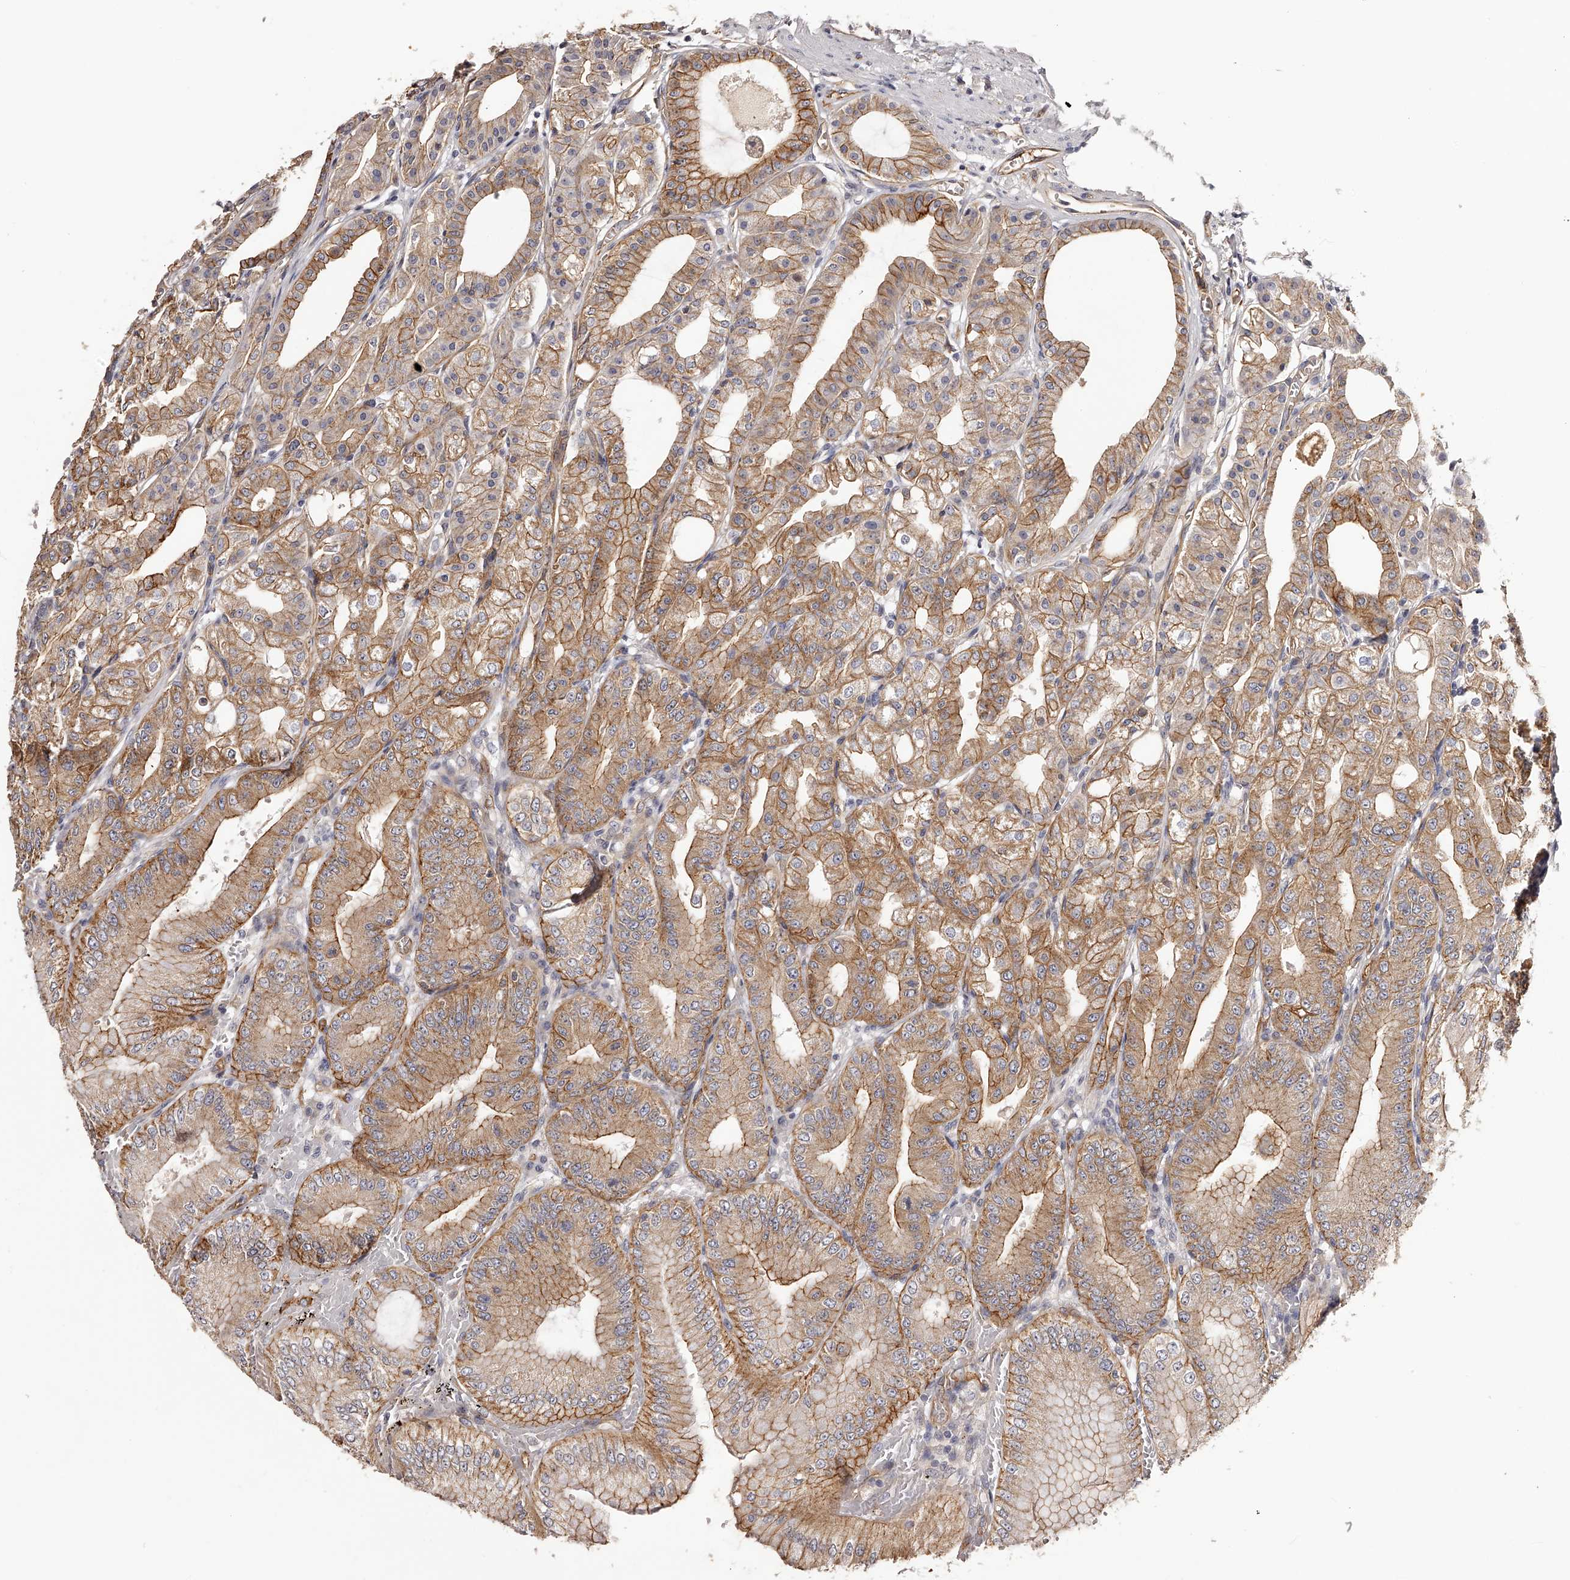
{"staining": {"intensity": "moderate", "quantity": ">75%", "location": "cytoplasmic/membranous"}, "tissue": "stomach", "cell_type": "Glandular cells", "image_type": "normal", "snomed": [{"axis": "morphology", "description": "Normal tissue, NOS"}, {"axis": "topography", "description": "Stomach, lower"}], "caption": "Protein expression analysis of benign human stomach reveals moderate cytoplasmic/membranous expression in about >75% of glandular cells. Using DAB (brown) and hematoxylin (blue) stains, captured at high magnification using brightfield microscopy.", "gene": "LTV1", "patient": {"sex": "male", "age": 71}}